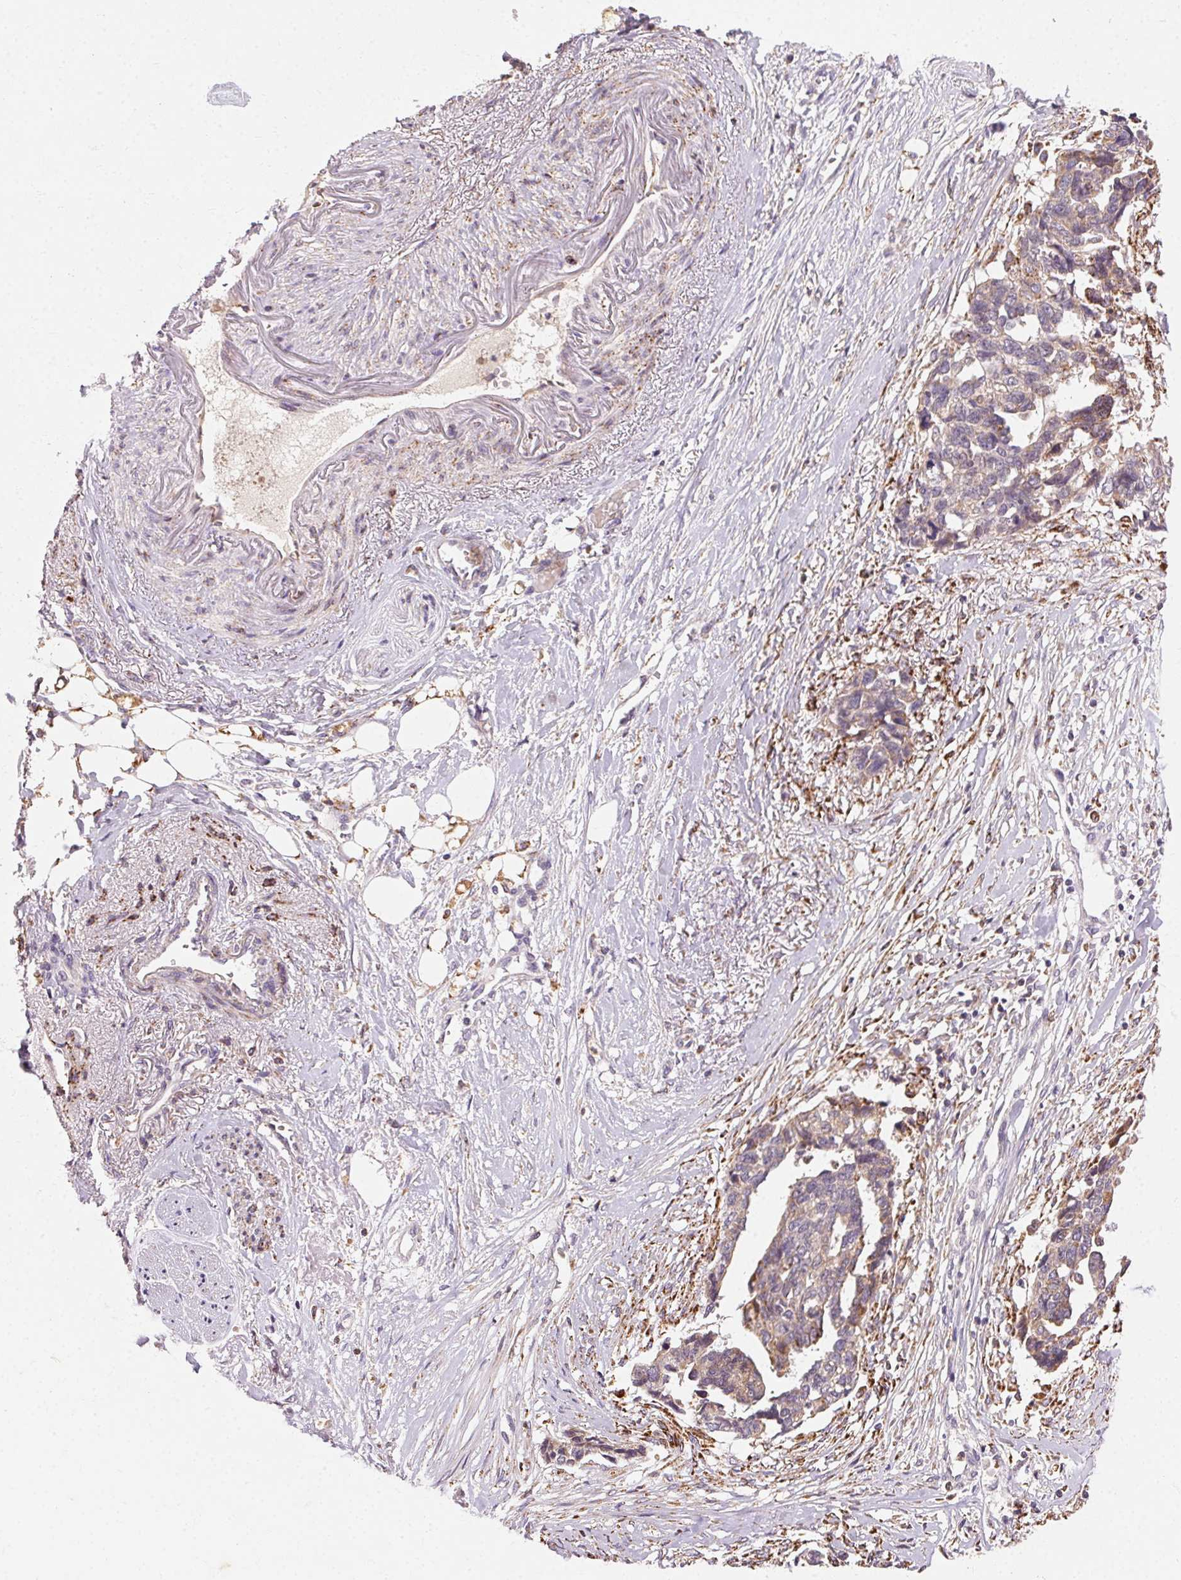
{"staining": {"intensity": "negative", "quantity": "none", "location": "none"}, "tissue": "ovarian cancer", "cell_type": "Tumor cells", "image_type": "cancer", "snomed": [{"axis": "morphology", "description": "Cystadenocarcinoma, serous, NOS"}, {"axis": "topography", "description": "Ovary"}], "caption": "This is a micrograph of immunohistochemistry (IHC) staining of serous cystadenocarcinoma (ovarian), which shows no positivity in tumor cells. Brightfield microscopy of immunohistochemistry (IHC) stained with DAB (brown) and hematoxylin (blue), captured at high magnification.", "gene": "REP15", "patient": {"sex": "female", "age": 69}}